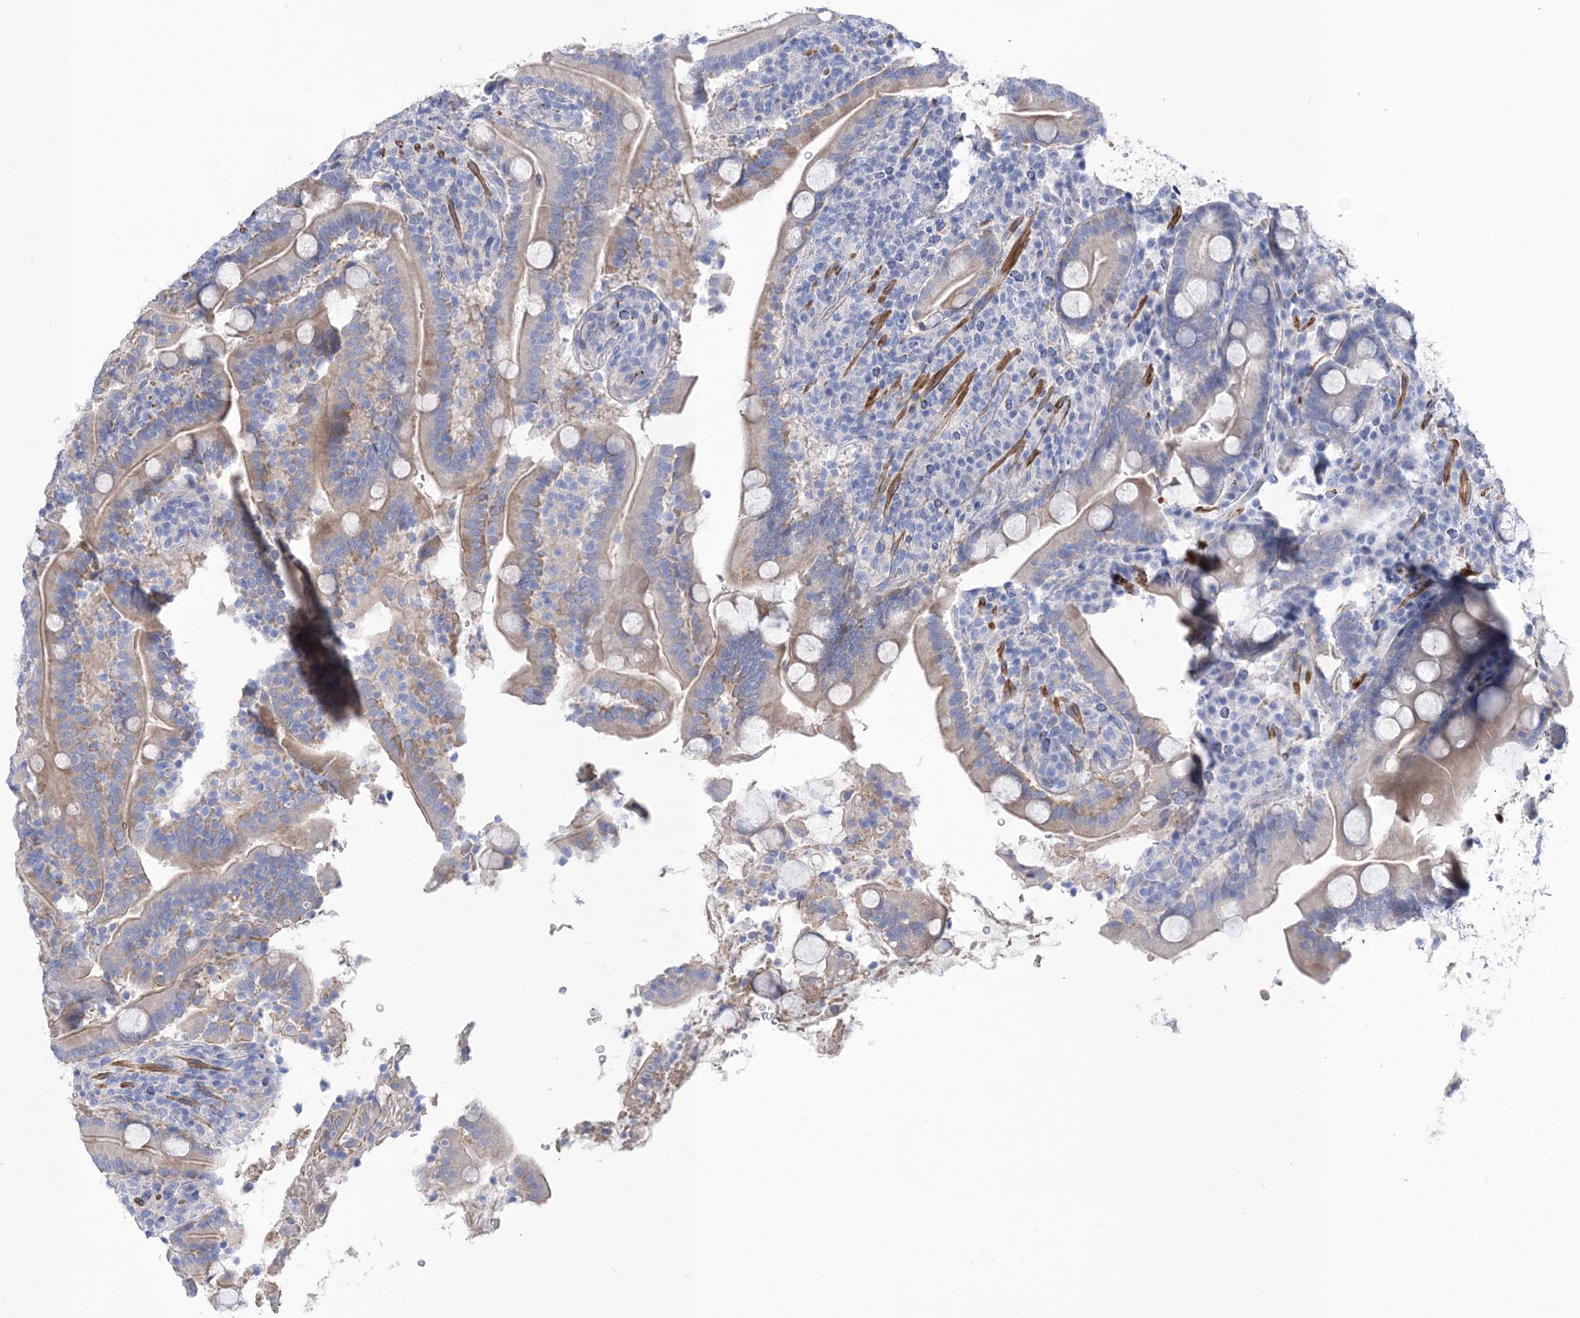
{"staining": {"intensity": "strong", "quantity": "<25%", "location": "cytoplasmic/membranous"}, "tissue": "duodenum", "cell_type": "Glandular cells", "image_type": "normal", "snomed": [{"axis": "morphology", "description": "Normal tissue, NOS"}, {"axis": "topography", "description": "Duodenum"}], "caption": "A micrograph of duodenum stained for a protein displays strong cytoplasmic/membranous brown staining in glandular cells.", "gene": "WDR74", "patient": {"sex": "male", "age": 35}}